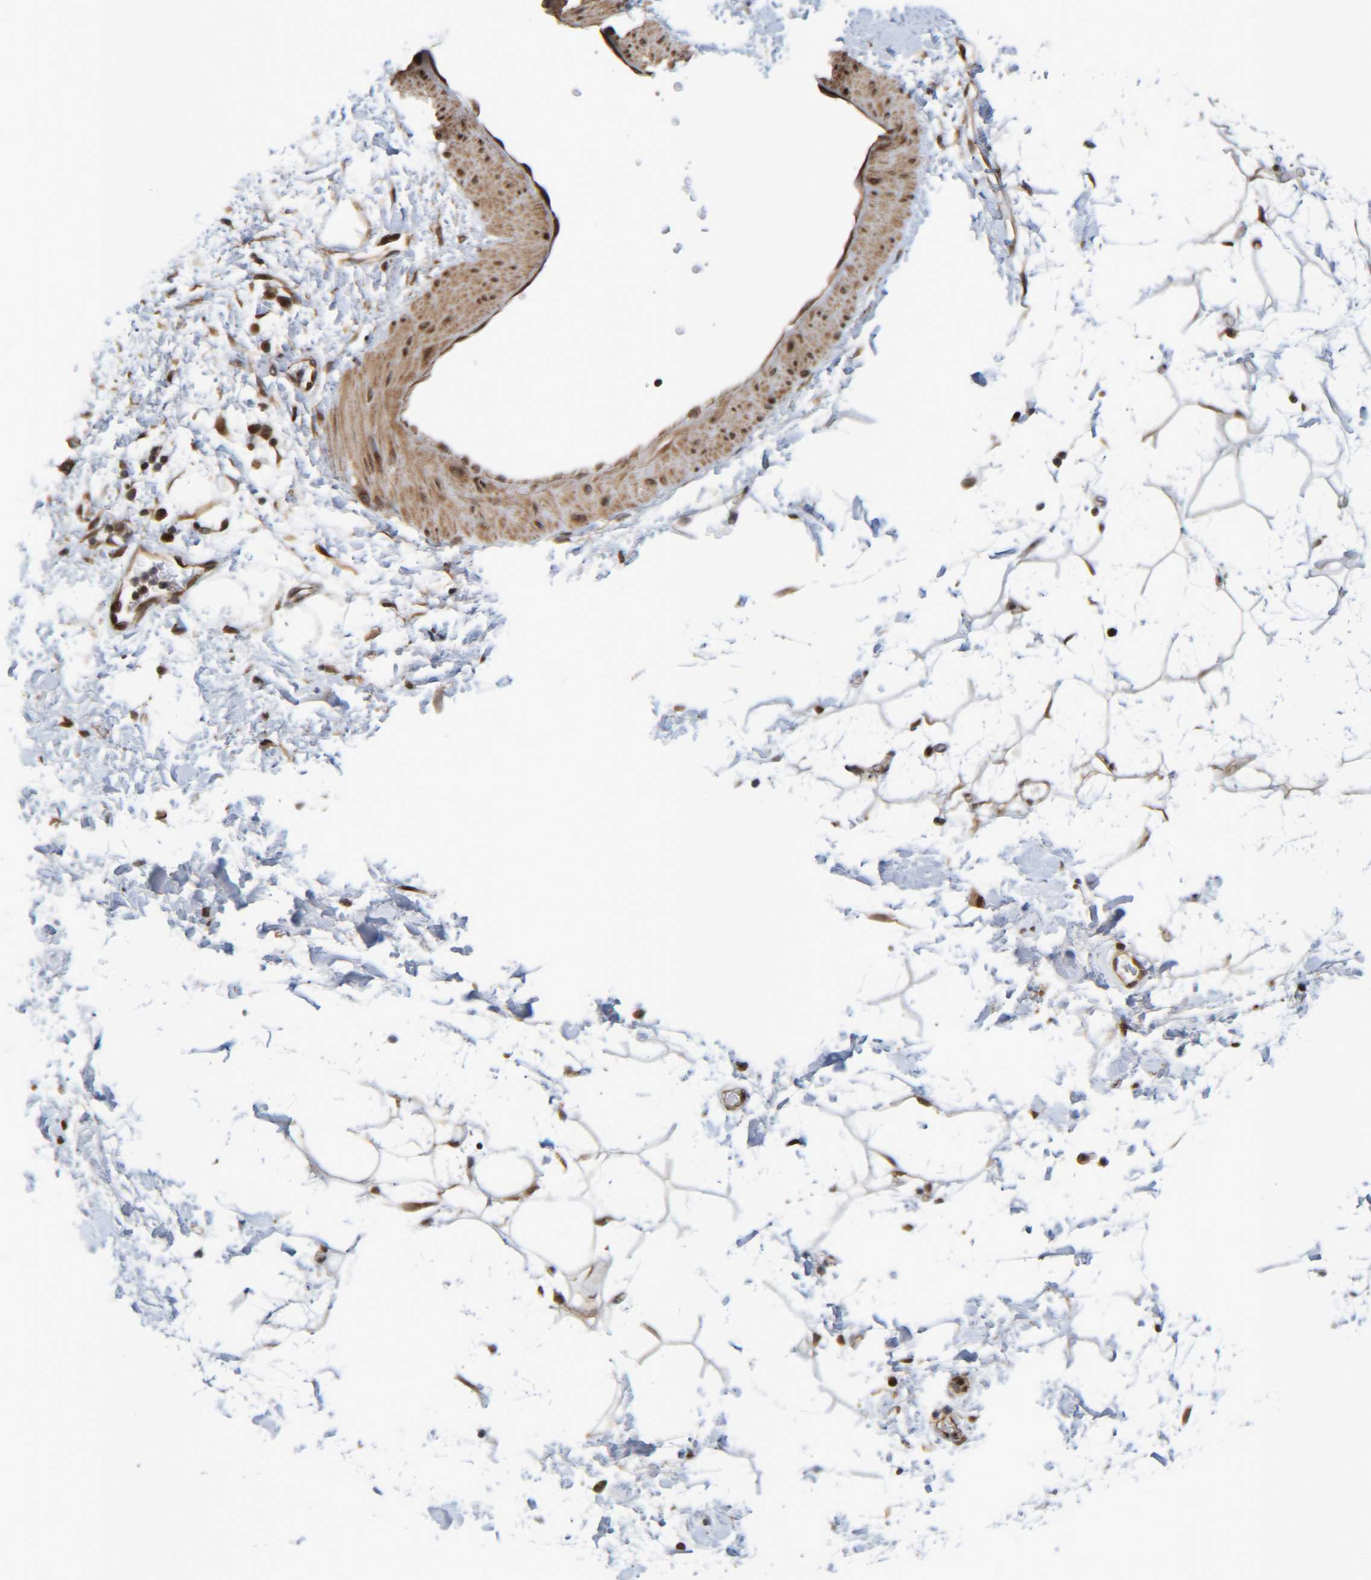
{"staining": {"intensity": "moderate", "quantity": "<25%", "location": "cytoplasmic/membranous"}, "tissue": "adipose tissue", "cell_type": "Adipocytes", "image_type": "normal", "snomed": [{"axis": "morphology", "description": "Normal tissue, NOS"}, {"axis": "topography", "description": "Soft tissue"}], "caption": "Protein positivity by IHC reveals moderate cytoplasmic/membranous staining in about <25% of adipocytes in benign adipose tissue.", "gene": "CCDC57", "patient": {"sex": "male", "age": 72}}